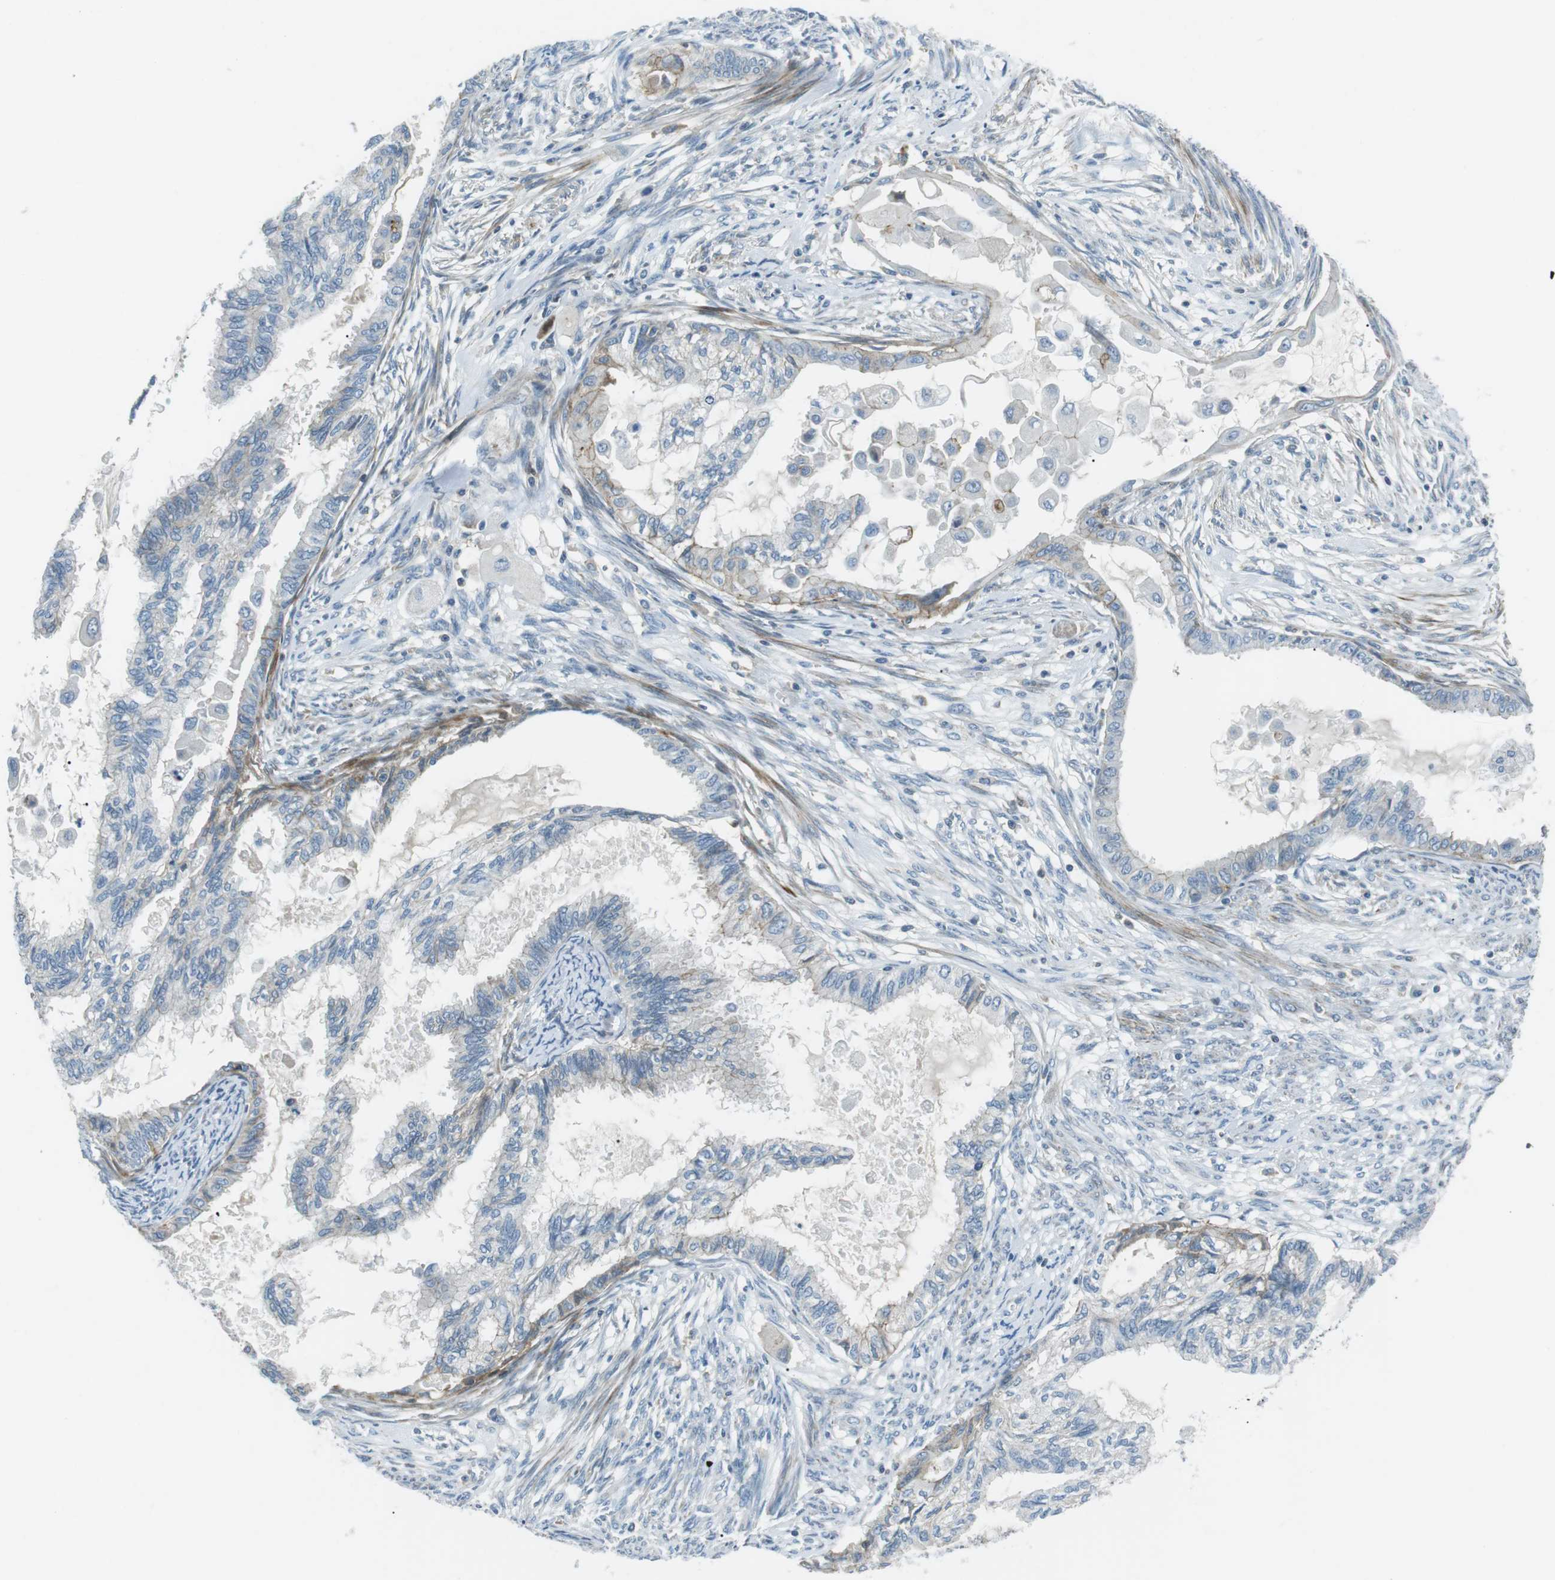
{"staining": {"intensity": "negative", "quantity": "none", "location": "none"}, "tissue": "cervical cancer", "cell_type": "Tumor cells", "image_type": "cancer", "snomed": [{"axis": "morphology", "description": "Normal tissue, NOS"}, {"axis": "morphology", "description": "Adenocarcinoma, NOS"}, {"axis": "topography", "description": "Cervix"}, {"axis": "topography", "description": "Endometrium"}], "caption": "Micrograph shows no protein expression in tumor cells of cervical adenocarcinoma tissue. (Brightfield microscopy of DAB IHC at high magnification).", "gene": "ARVCF", "patient": {"sex": "female", "age": 86}}